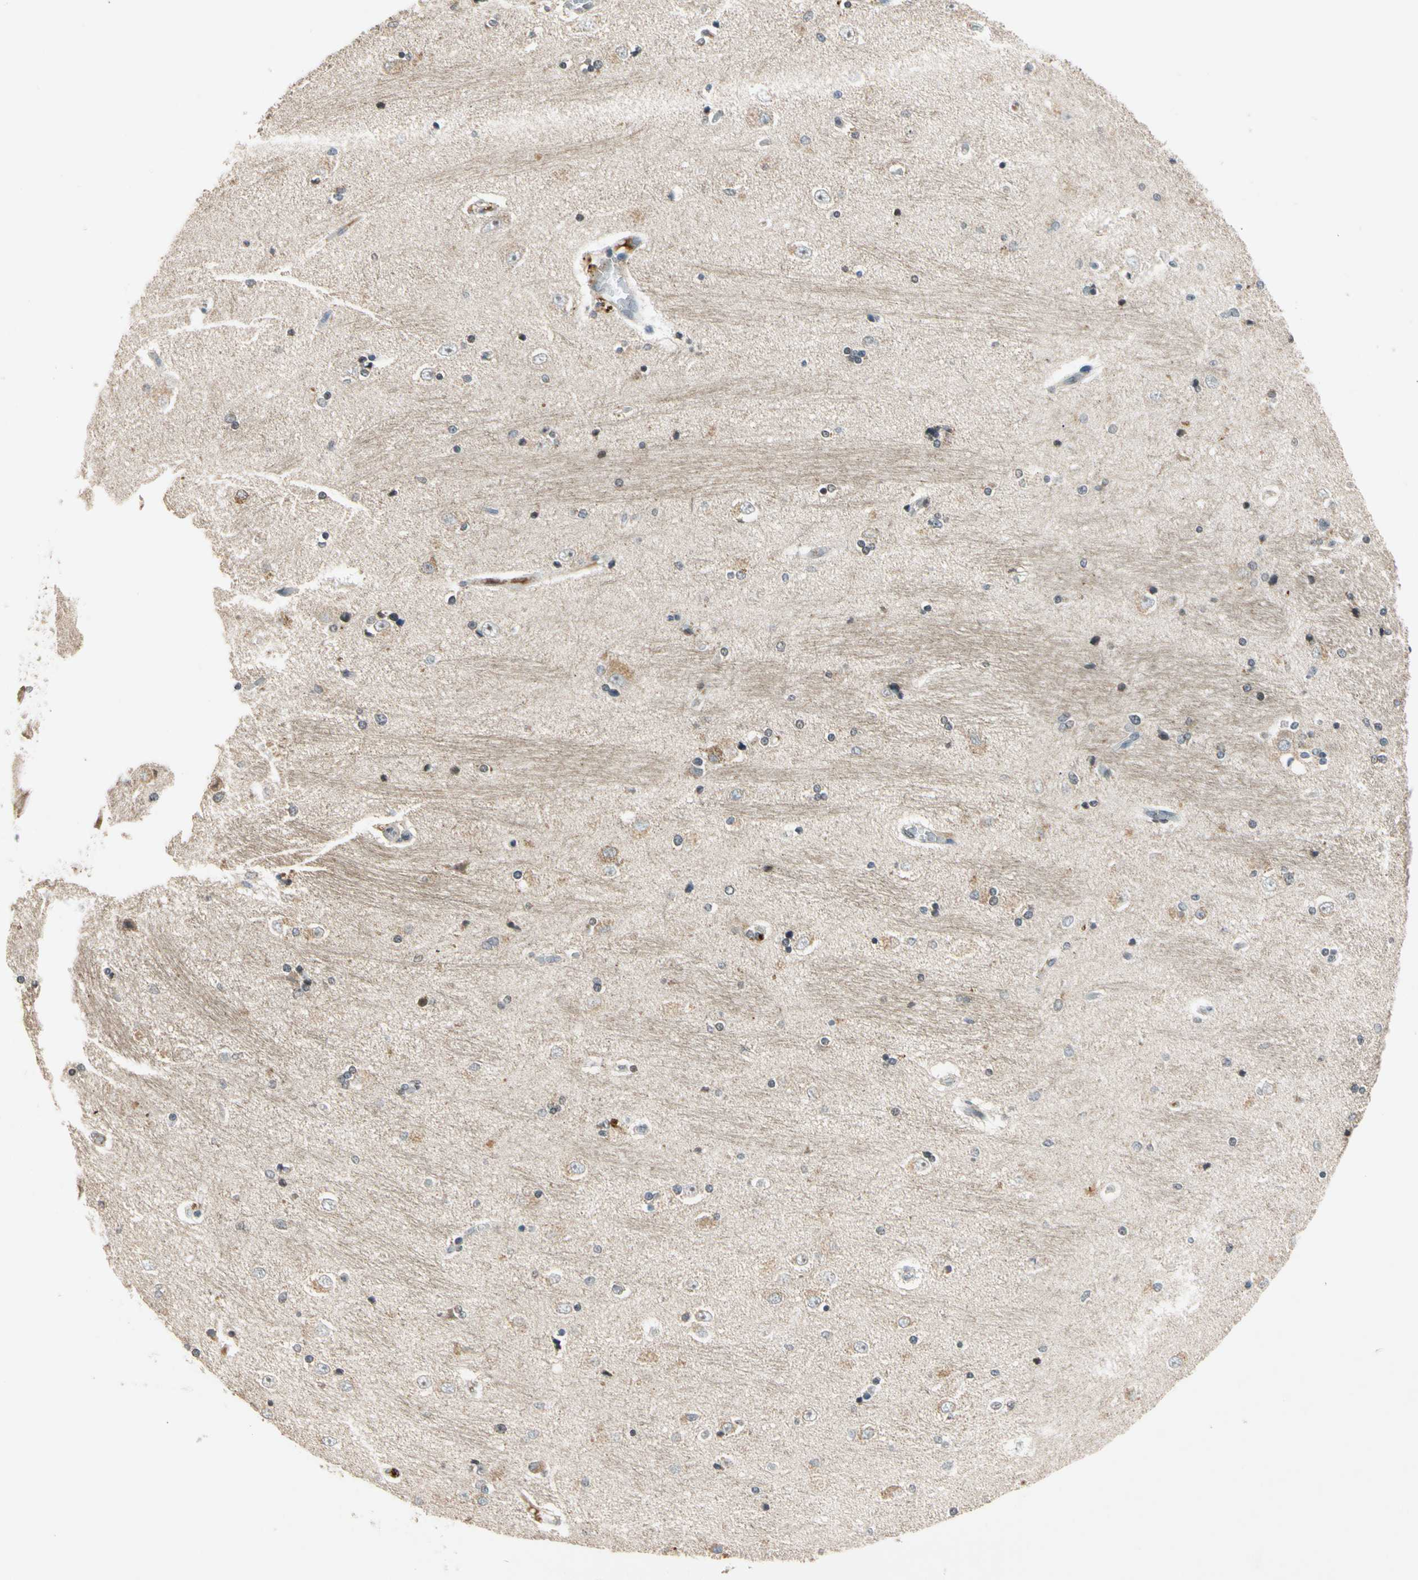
{"staining": {"intensity": "negative", "quantity": "none", "location": "none"}, "tissue": "hippocampus", "cell_type": "Glial cells", "image_type": "normal", "snomed": [{"axis": "morphology", "description": "Normal tissue, NOS"}, {"axis": "topography", "description": "Hippocampus"}], "caption": "Immunohistochemistry (IHC) histopathology image of benign hippocampus: hippocampus stained with DAB exhibits no significant protein staining in glial cells. The staining was performed using DAB (3,3'-diaminobenzidine) to visualize the protein expression in brown, while the nuclei were stained in blue with hematoxylin (Magnification: 20x).", "gene": "RIOX2", "patient": {"sex": "female", "age": 54}}